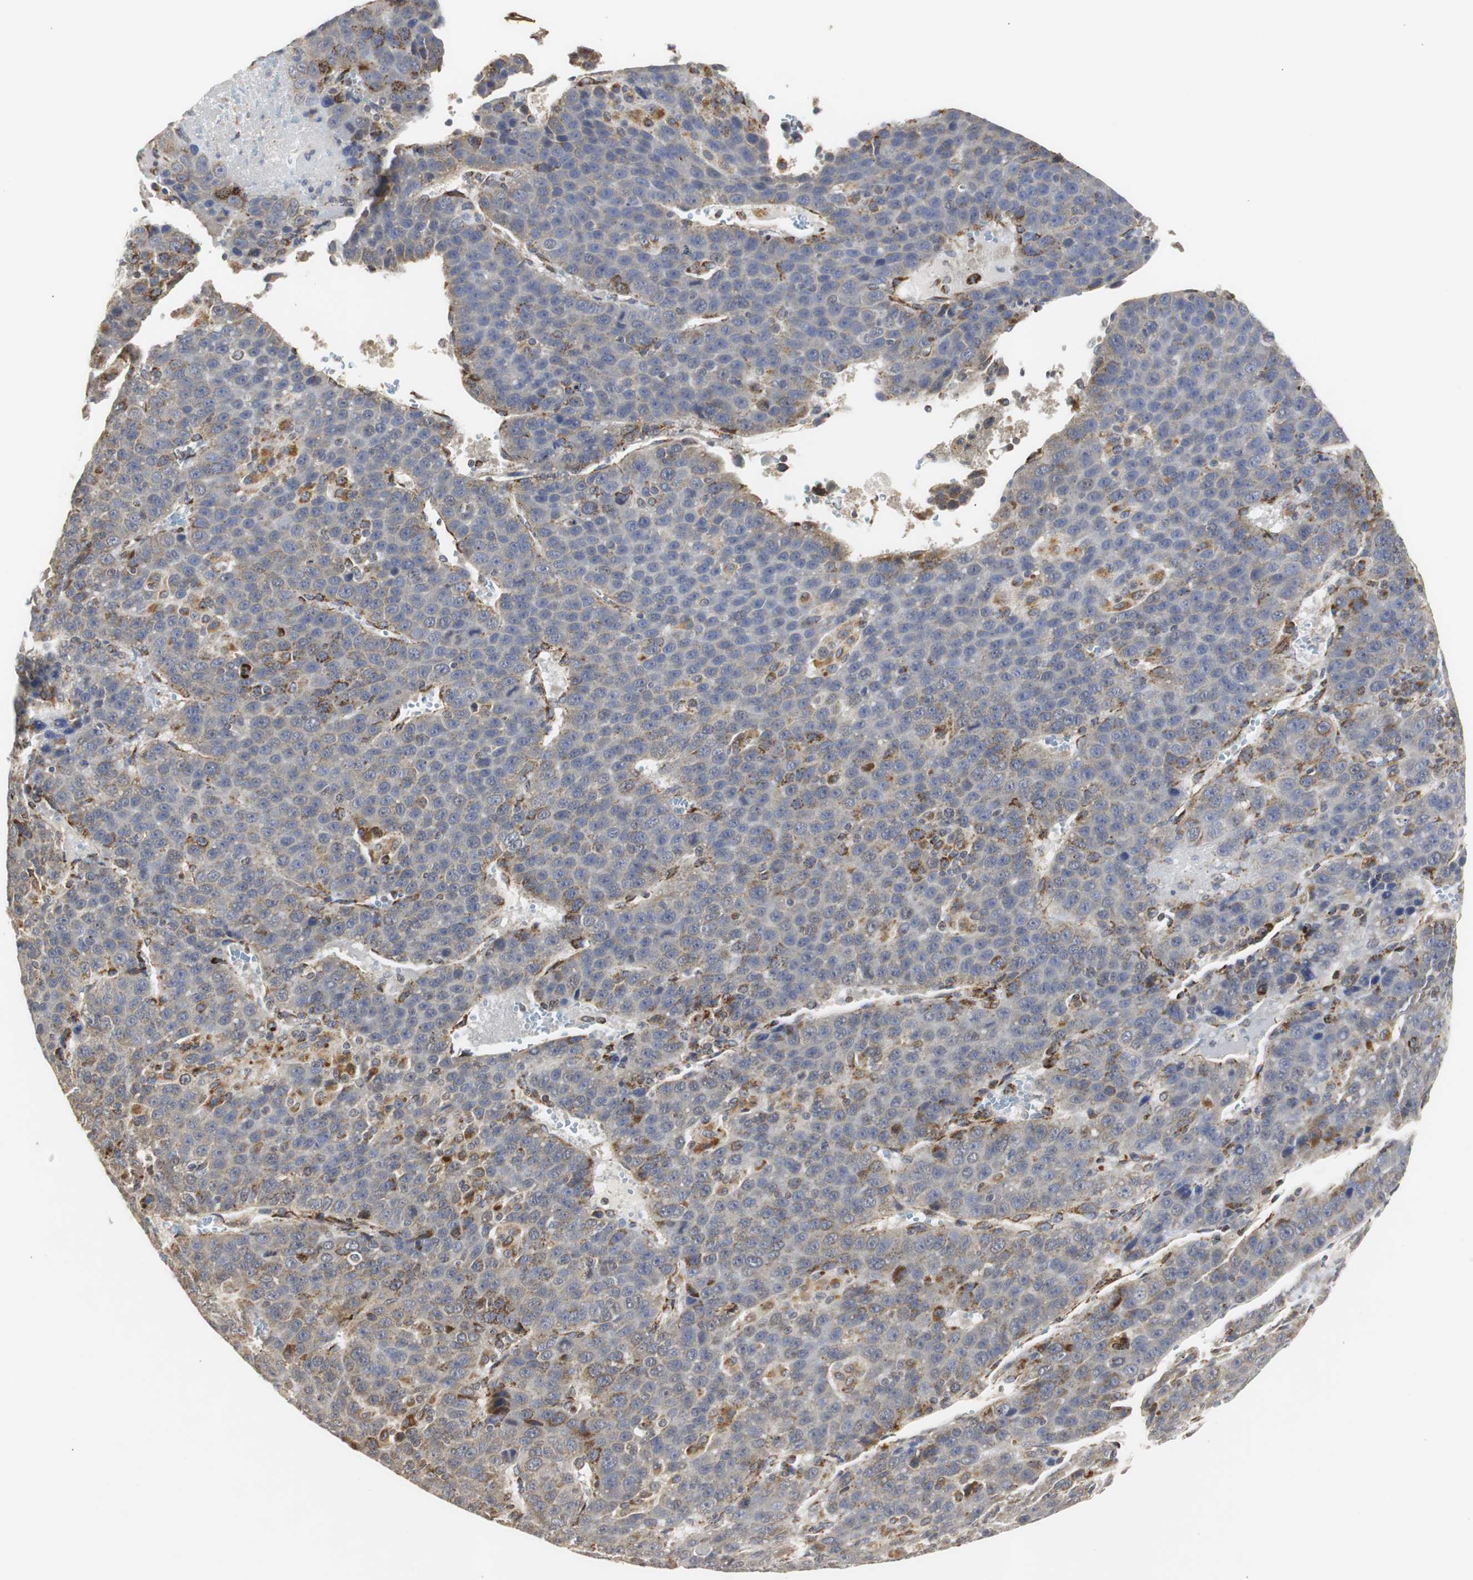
{"staining": {"intensity": "strong", "quantity": "25%-75%", "location": "cytoplasmic/membranous"}, "tissue": "liver cancer", "cell_type": "Tumor cells", "image_type": "cancer", "snomed": [{"axis": "morphology", "description": "Carcinoma, Hepatocellular, NOS"}, {"axis": "topography", "description": "Liver"}], "caption": "The immunohistochemical stain shows strong cytoplasmic/membranous staining in tumor cells of liver hepatocellular carcinoma tissue.", "gene": "HSD17B10", "patient": {"sex": "female", "age": 53}}